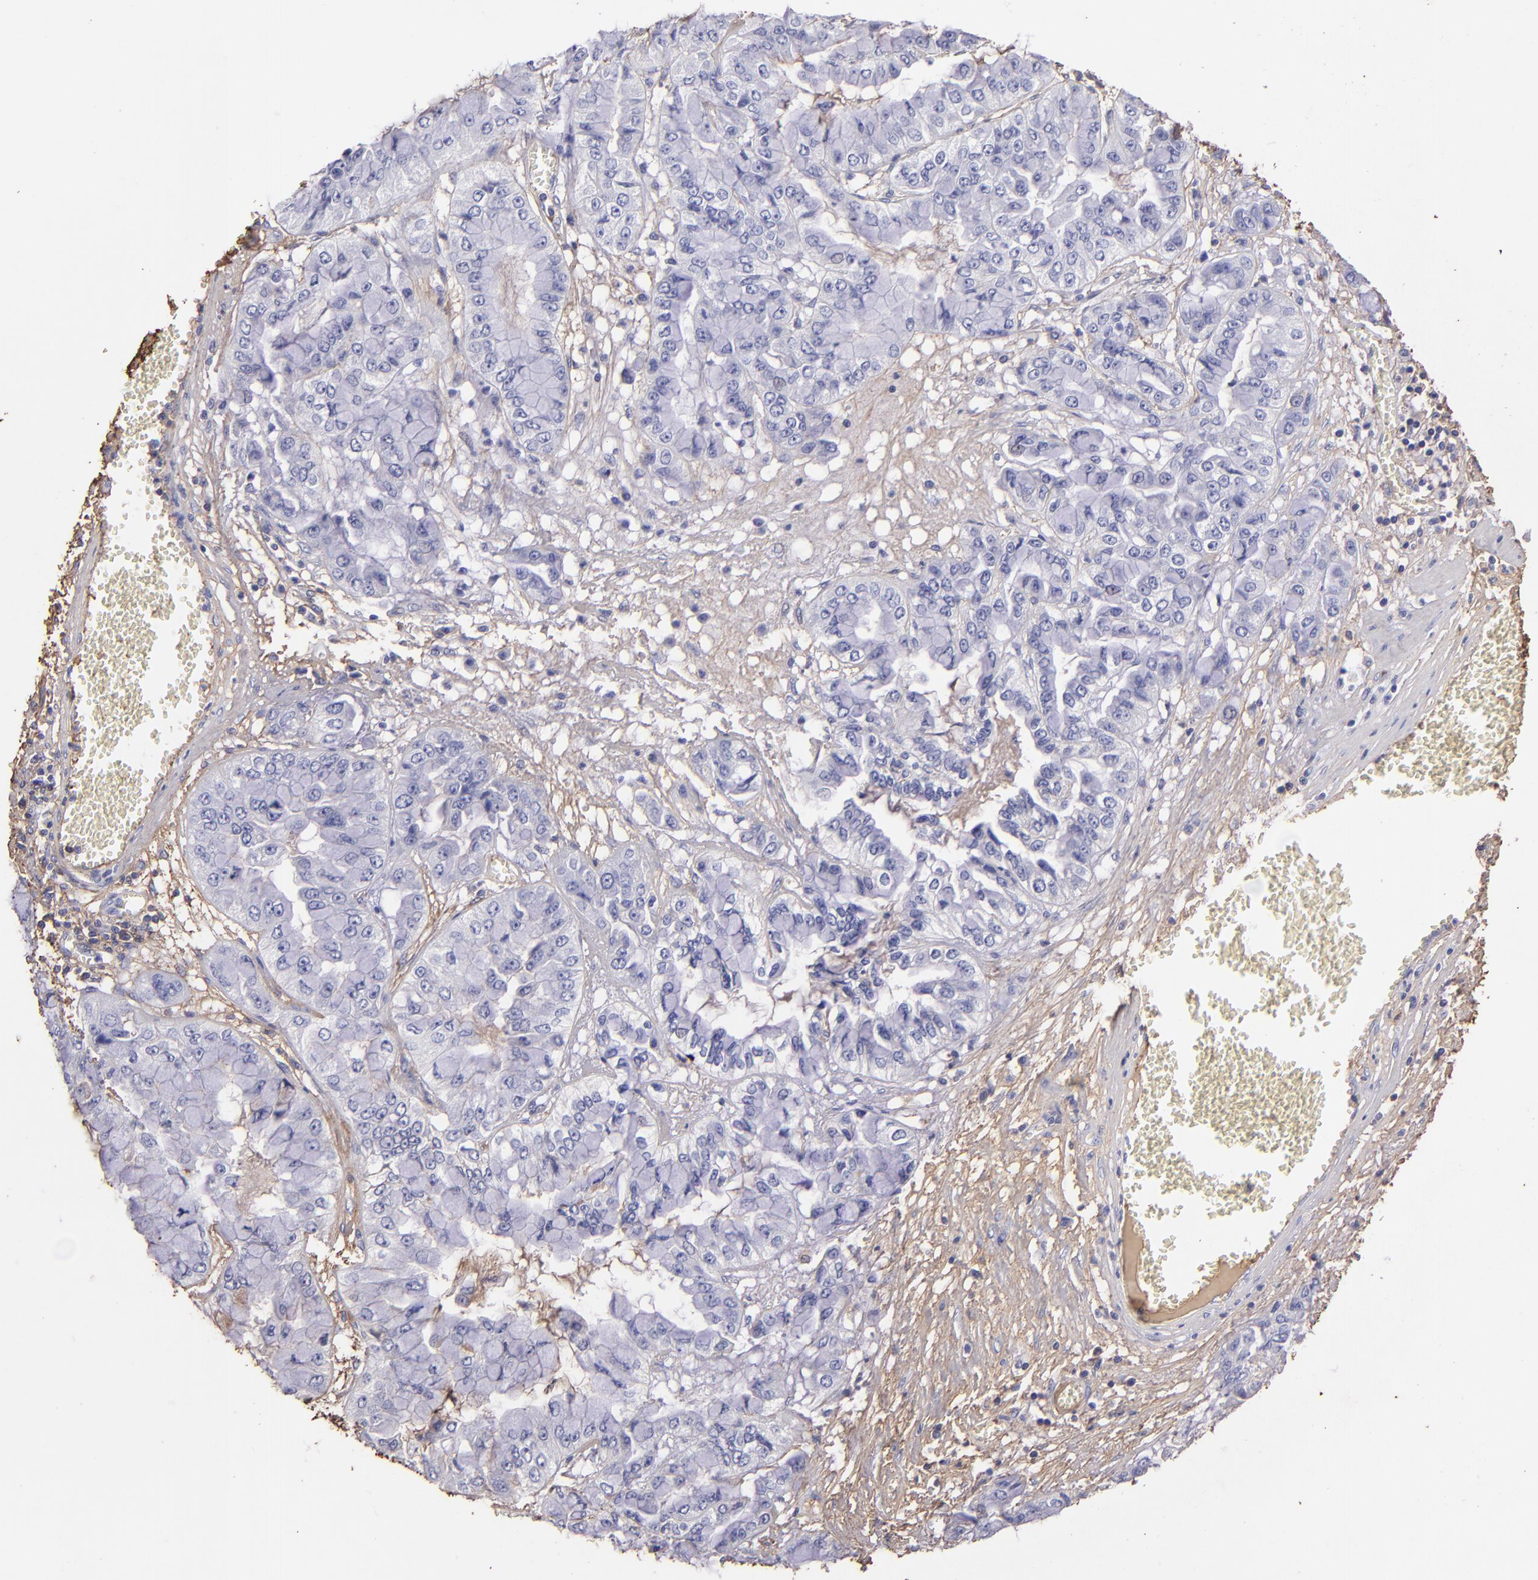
{"staining": {"intensity": "strong", "quantity": "25%-75%", "location": "cytoplasmic/membranous"}, "tissue": "liver cancer", "cell_type": "Tumor cells", "image_type": "cancer", "snomed": [{"axis": "morphology", "description": "Cholangiocarcinoma"}, {"axis": "topography", "description": "Liver"}], "caption": "Strong cytoplasmic/membranous protein positivity is identified in approximately 25%-75% of tumor cells in liver cholangiocarcinoma.", "gene": "FGB", "patient": {"sex": "female", "age": 79}}